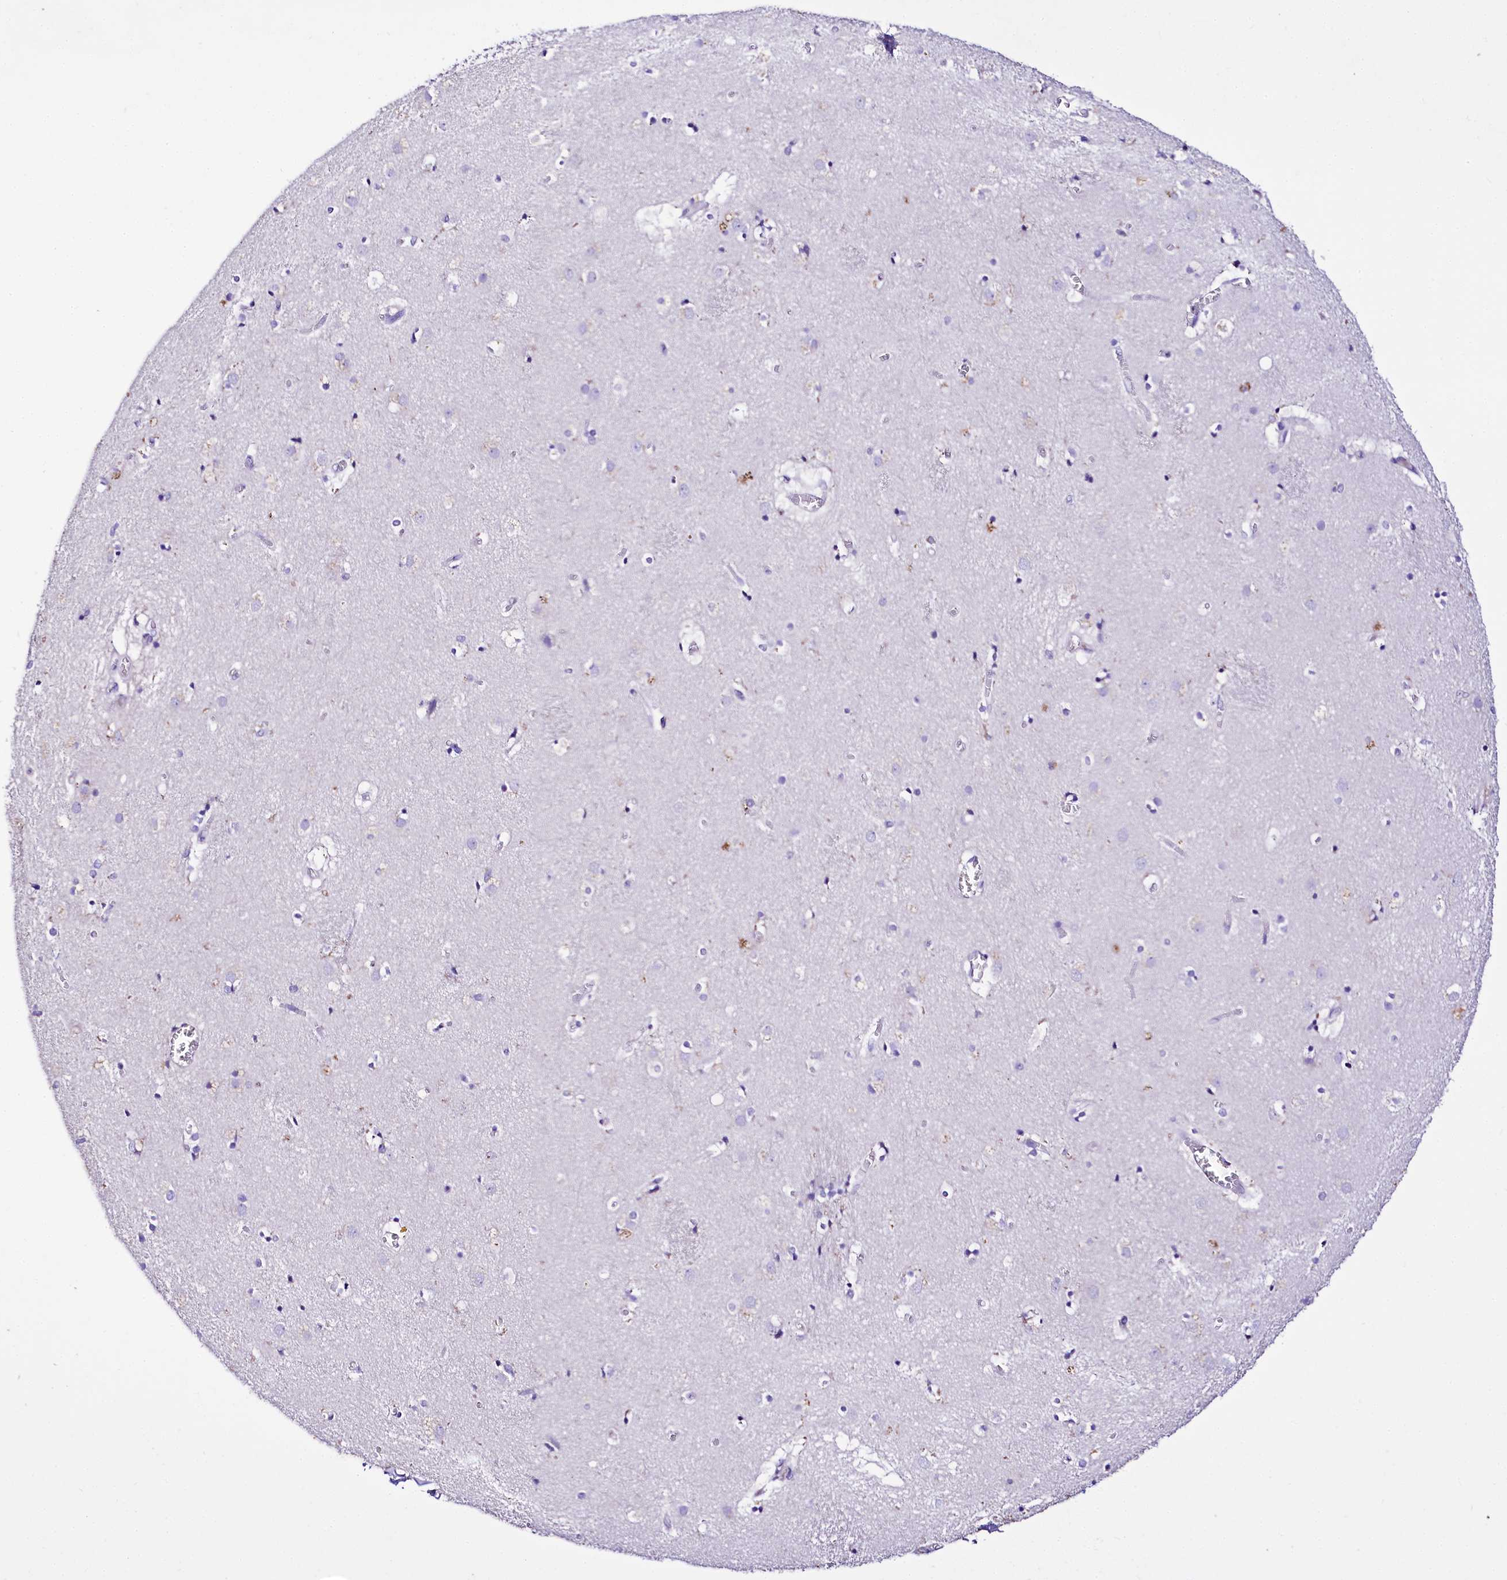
{"staining": {"intensity": "negative", "quantity": "none", "location": "none"}, "tissue": "caudate", "cell_type": "Glial cells", "image_type": "normal", "snomed": [{"axis": "morphology", "description": "Normal tissue, NOS"}, {"axis": "topography", "description": "Lateral ventricle wall"}], "caption": "This is a photomicrograph of IHC staining of normal caudate, which shows no positivity in glial cells.", "gene": "A2ML1", "patient": {"sex": "male", "age": 70}}